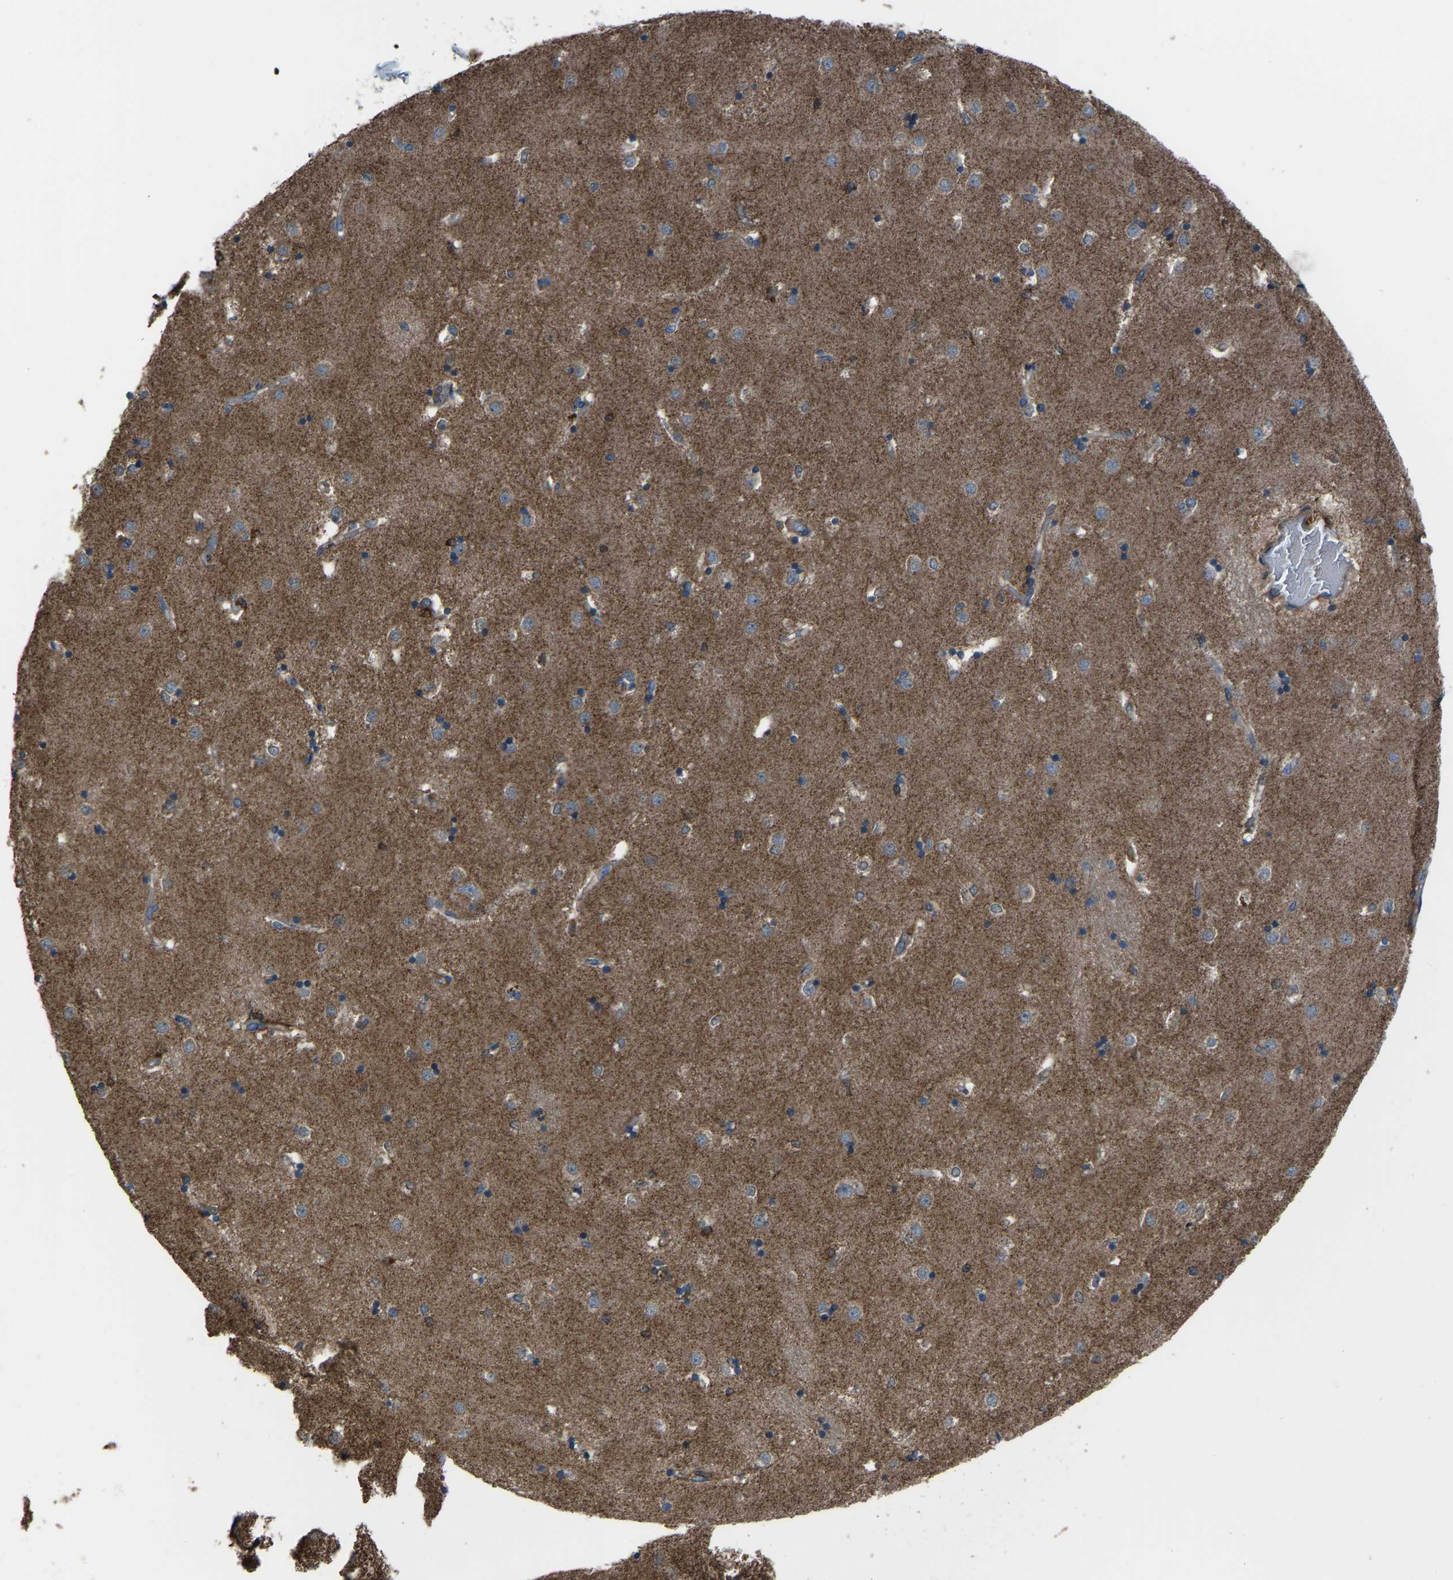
{"staining": {"intensity": "strong", "quantity": "25%-75%", "location": "cytoplasmic/membranous"}, "tissue": "caudate", "cell_type": "Glial cells", "image_type": "normal", "snomed": [{"axis": "morphology", "description": "Normal tissue, NOS"}, {"axis": "topography", "description": "Lateral ventricle wall"}], "caption": "IHC photomicrograph of normal caudate stained for a protein (brown), which exhibits high levels of strong cytoplasmic/membranous staining in about 25%-75% of glial cells.", "gene": "AKR1A1", "patient": {"sex": "male", "age": 45}}